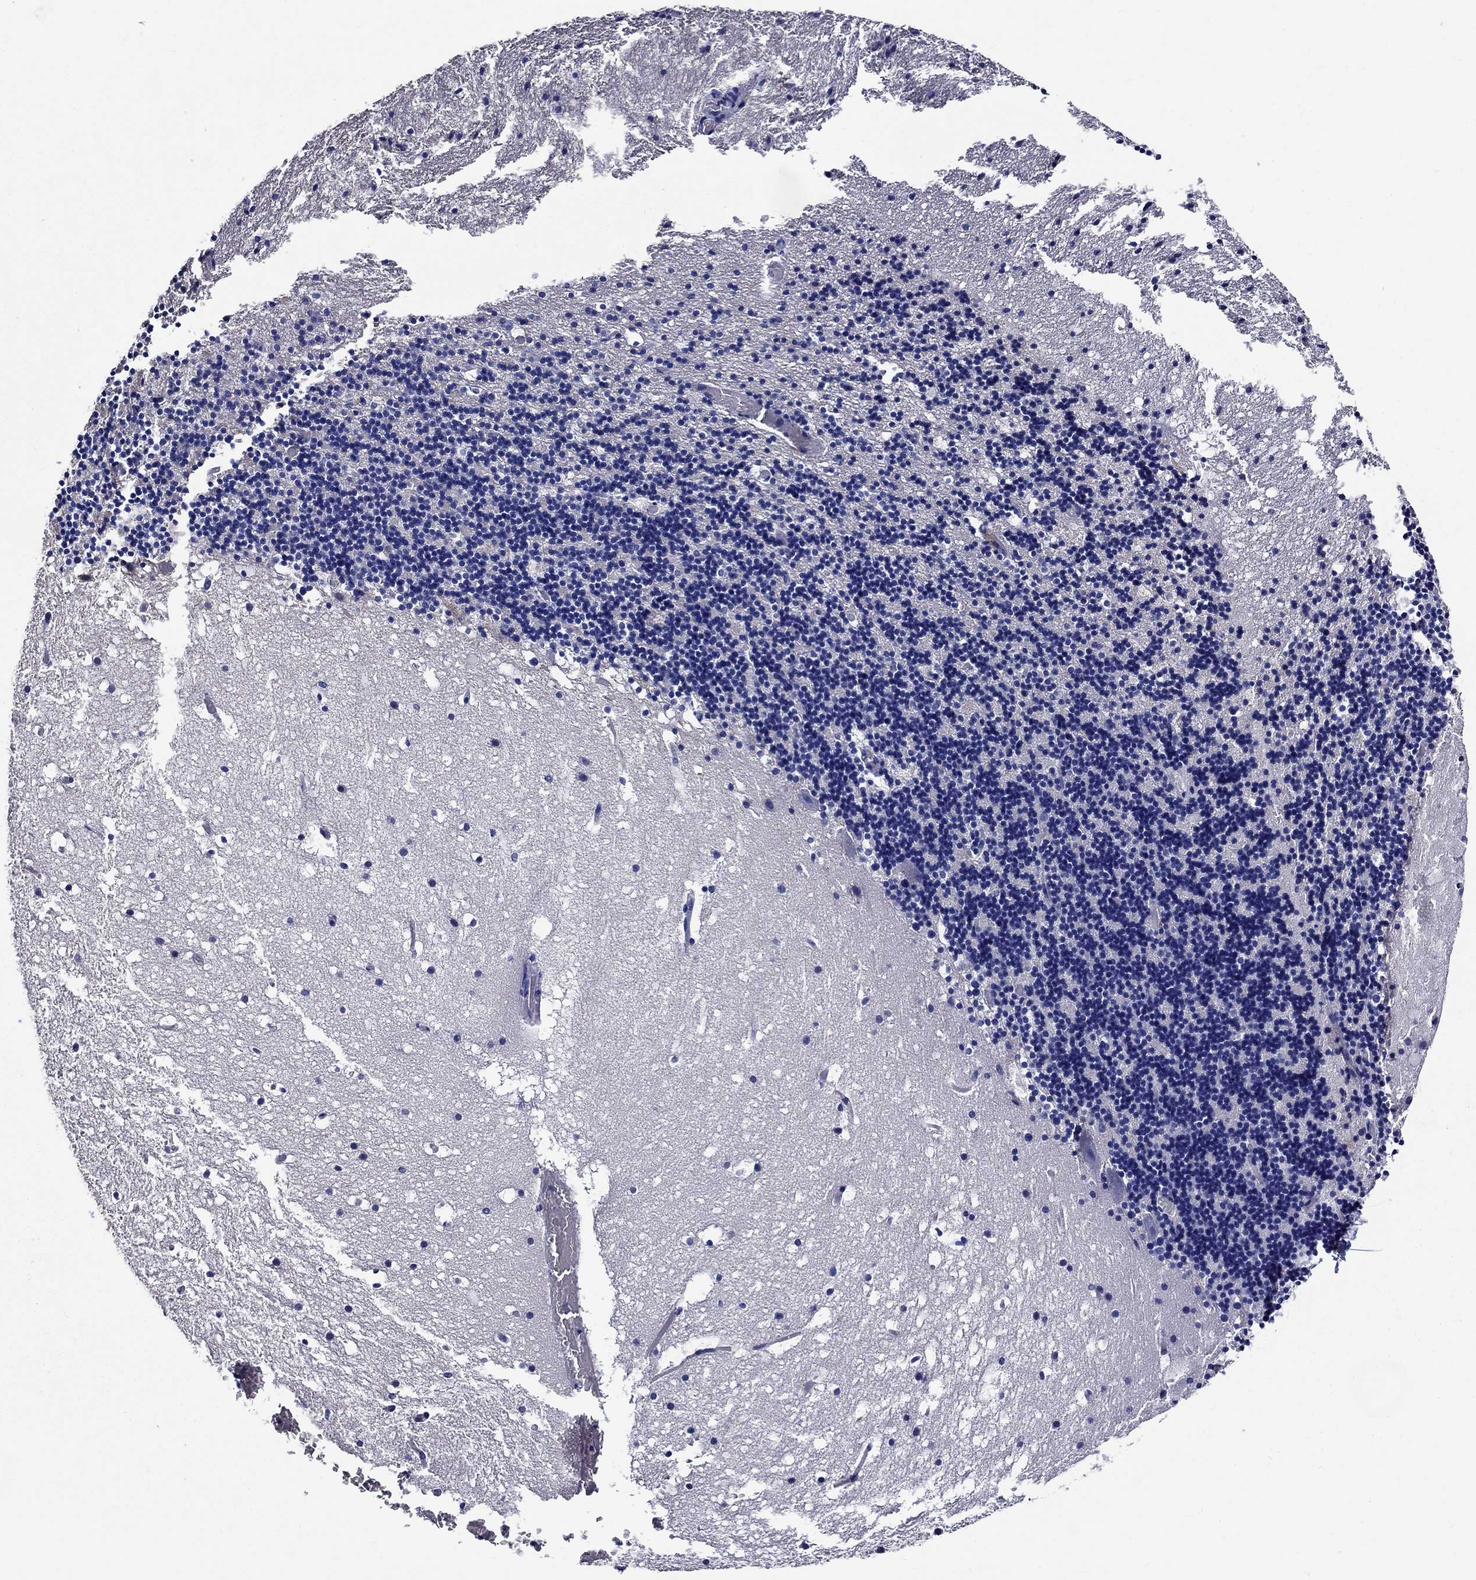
{"staining": {"intensity": "weak", "quantity": "25%-75%", "location": "cytoplasmic/membranous"}, "tissue": "cerebellum", "cell_type": "Cells in granular layer", "image_type": "normal", "snomed": [{"axis": "morphology", "description": "Normal tissue, NOS"}, {"axis": "topography", "description": "Cerebellum"}], "caption": "Immunohistochemical staining of normal human cerebellum demonstrates 25%-75% levels of weak cytoplasmic/membranous protein positivity in about 25%-75% of cells in granular layer.", "gene": "SLC30A3", "patient": {"sex": "male", "age": 37}}